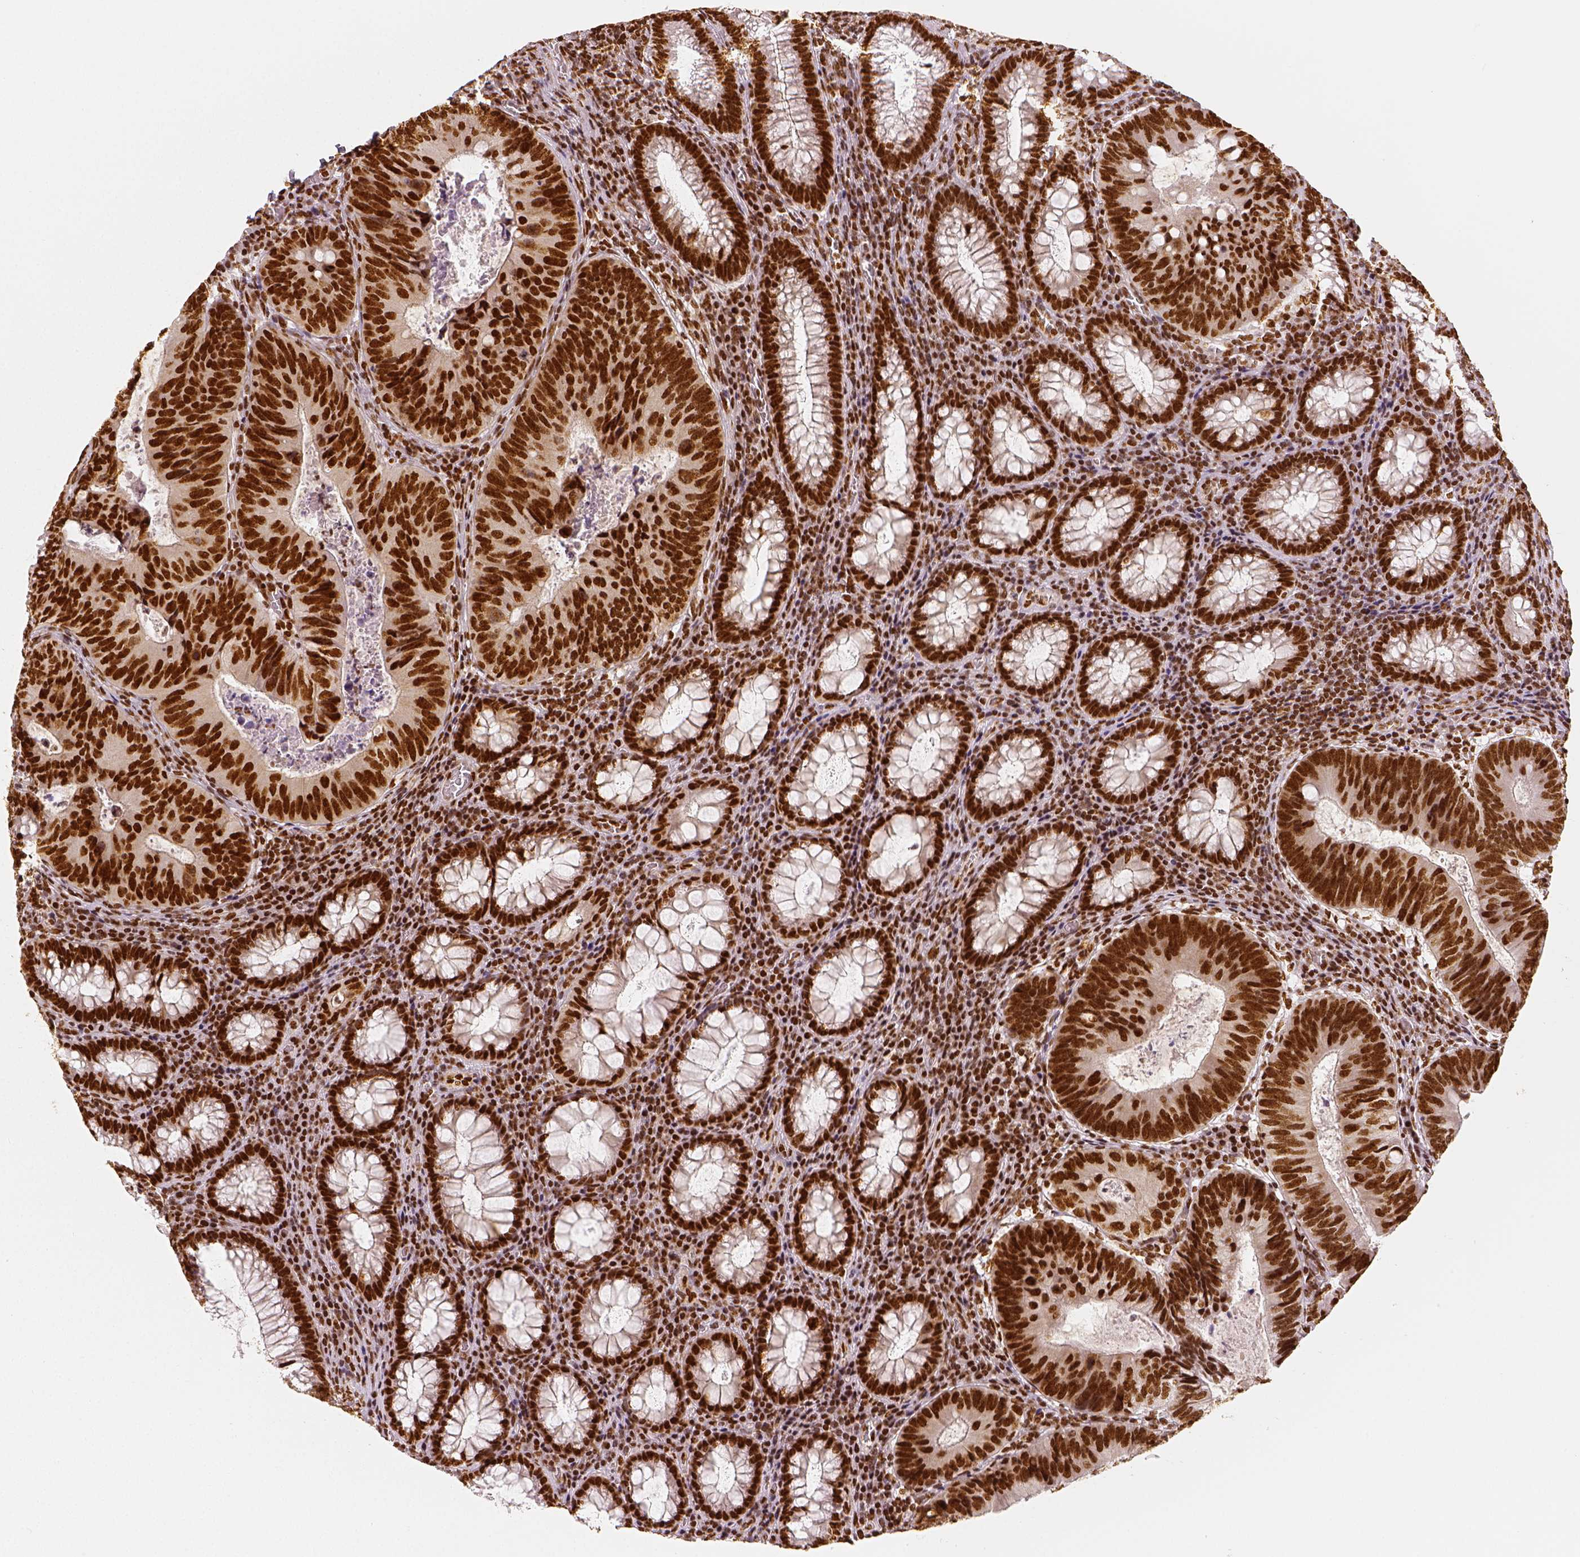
{"staining": {"intensity": "strong", "quantity": ">75%", "location": "nuclear"}, "tissue": "colorectal cancer", "cell_type": "Tumor cells", "image_type": "cancer", "snomed": [{"axis": "morphology", "description": "Adenocarcinoma, NOS"}, {"axis": "topography", "description": "Colon"}], "caption": "Human colorectal cancer stained for a protein (brown) displays strong nuclear positive expression in approximately >75% of tumor cells.", "gene": "KDM5B", "patient": {"sex": "male", "age": 67}}